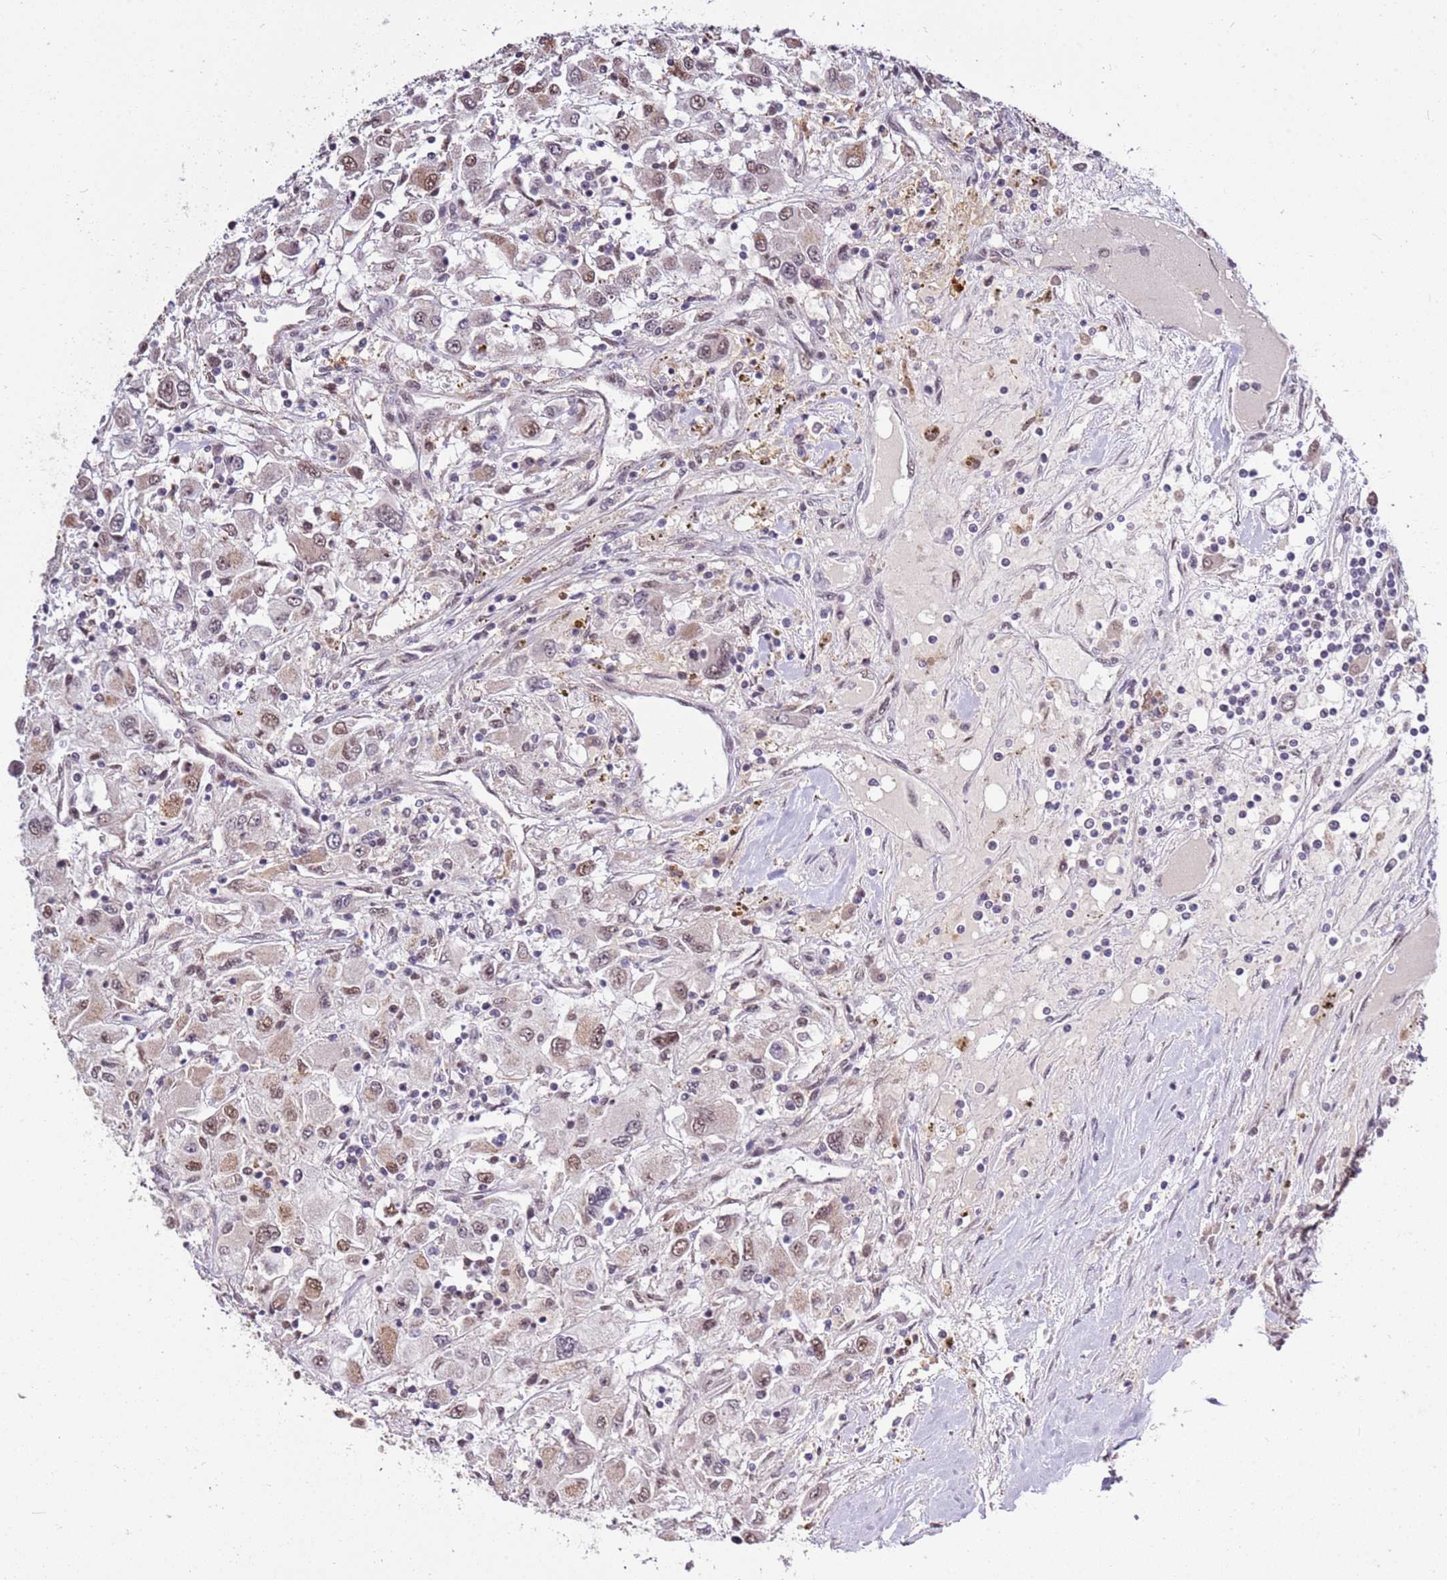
{"staining": {"intensity": "moderate", "quantity": "25%-75%", "location": "cytoplasmic/membranous,nuclear"}, "tissue": "renal cancer", "cell_type": "Tumor cells", "image_type": "cancer", "snomed": [{"axis": "morphology", "description": "Adenocarcinoma, NOS"}, {"axis": "topography", "description": "Kidney"}], "caption": "Adenocarcinoma (renal) stained for a protein (brown) reveals moderate cytoplasmic/membranous and nuclear positive staining in approximately 25%-75% of tumor cells.", "gene": "AKAP8L", "patient": {"sex": "female", "age": 67}}